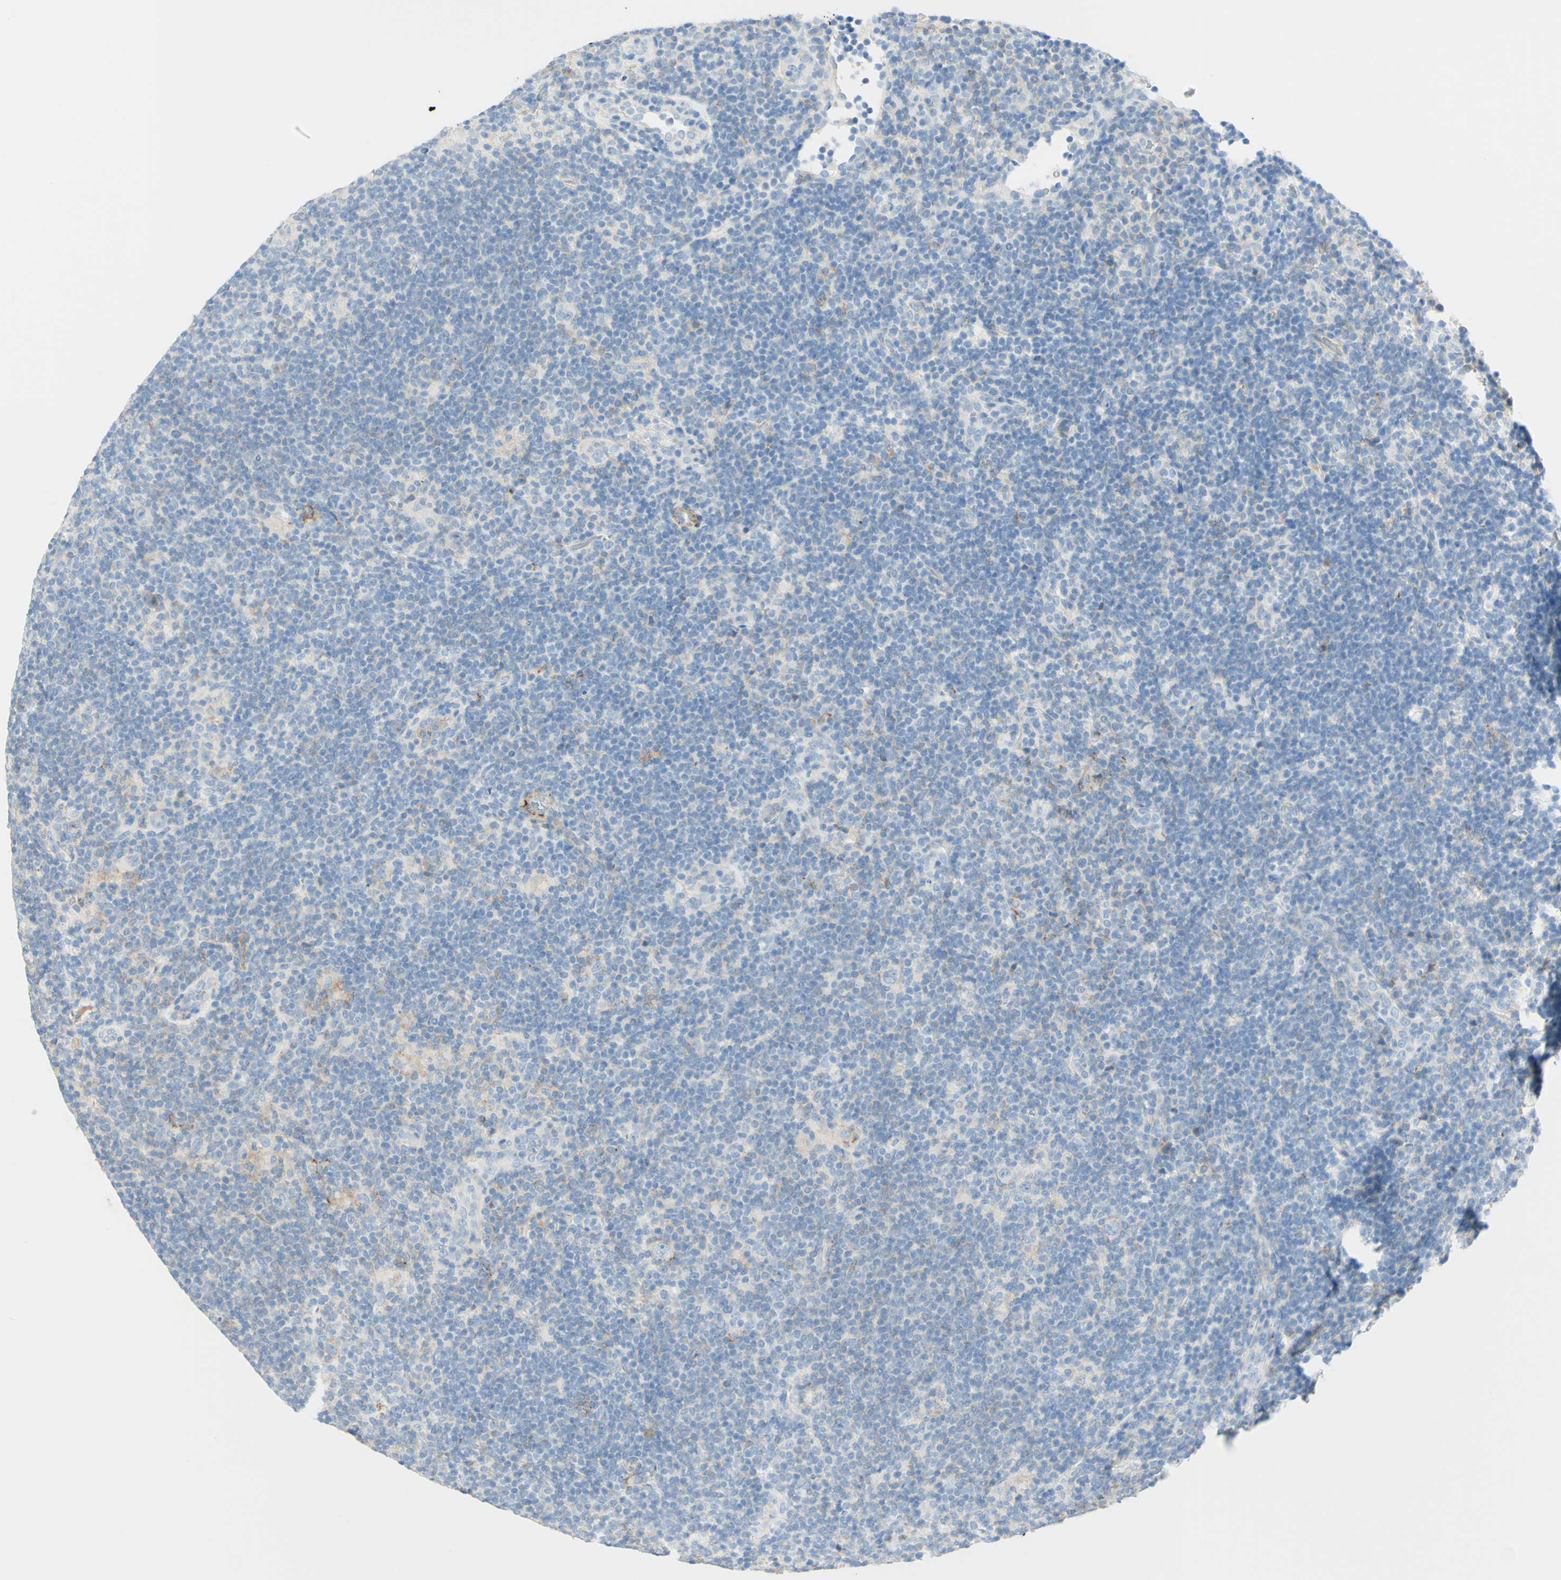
{"staining": {"intensity": "negative", "quantity": "none", "location": "none"}, "tissue": "lymphoma", "cell_type": "Tumor cells", "image_type": "cancer", "snomed": [{"axis": "morphology", "description": "Hodgkin's disease, NOS"}, {"axis": "topography", "description": "Lymph node"}], "caption": "The photomicrograph demonstrates no staining of tumor cells in lymphoma.", "gene": "ALCAM", "patient": {"sex": "female", "age": 57}}